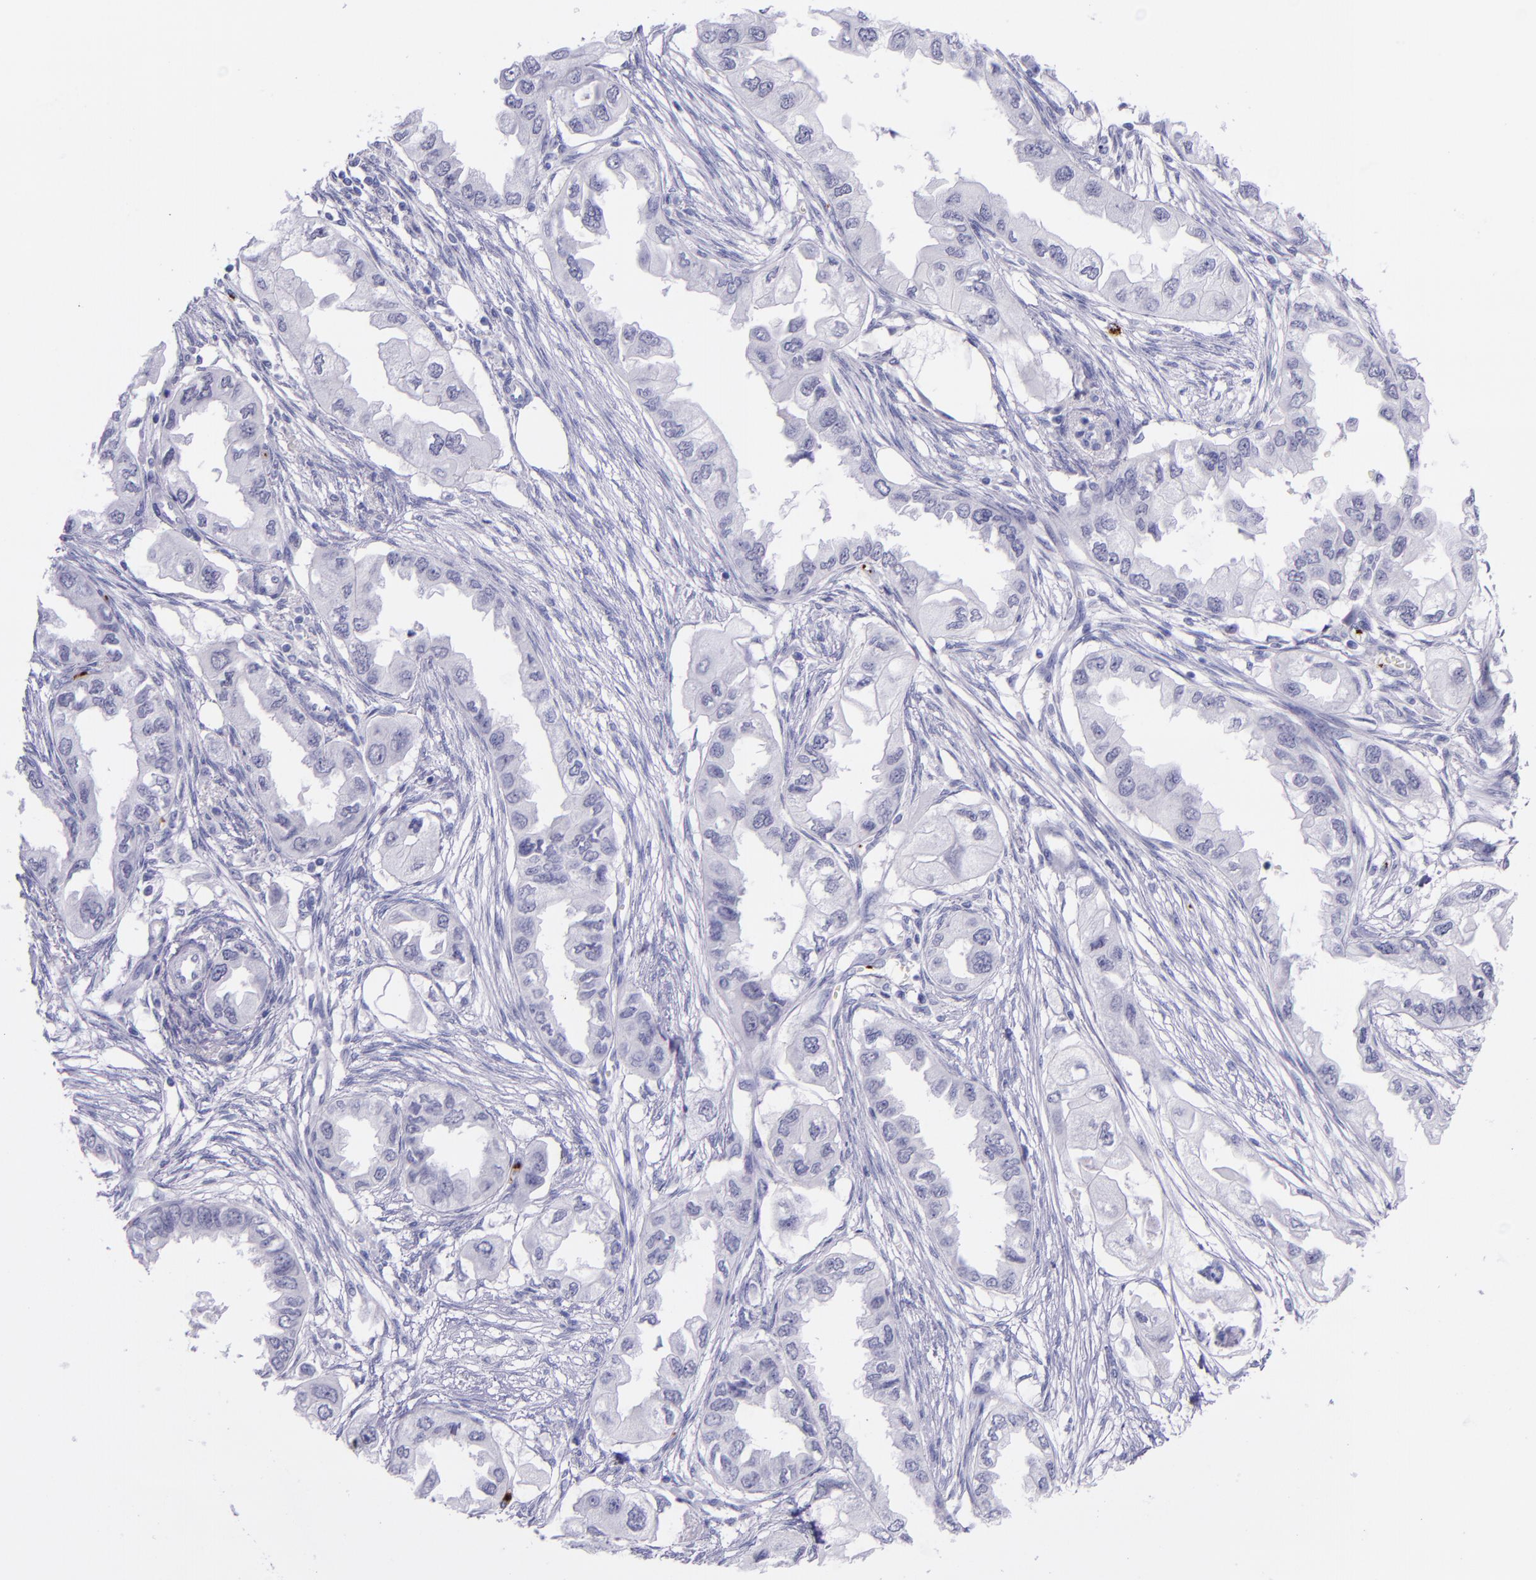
{"staining": {"intensity": "negative", "quantity": "none", "location": "none"}, "tissue": "endometrial cancer", "cell_type": "Tumor cells", "image_type": "cancer", "snomed": [{"axis": "morphology", "description": "Adenocarcinoma, NOS"}, {"axis": "topography", "description": "Endometrium"}], "caption": "Immunohistochemistry (IHC) of human endometrial adenocarcinoma demonstrates no staining in tumor cells.", "gene": "SELE", "patient": {"sex": "female", "age": 67}}